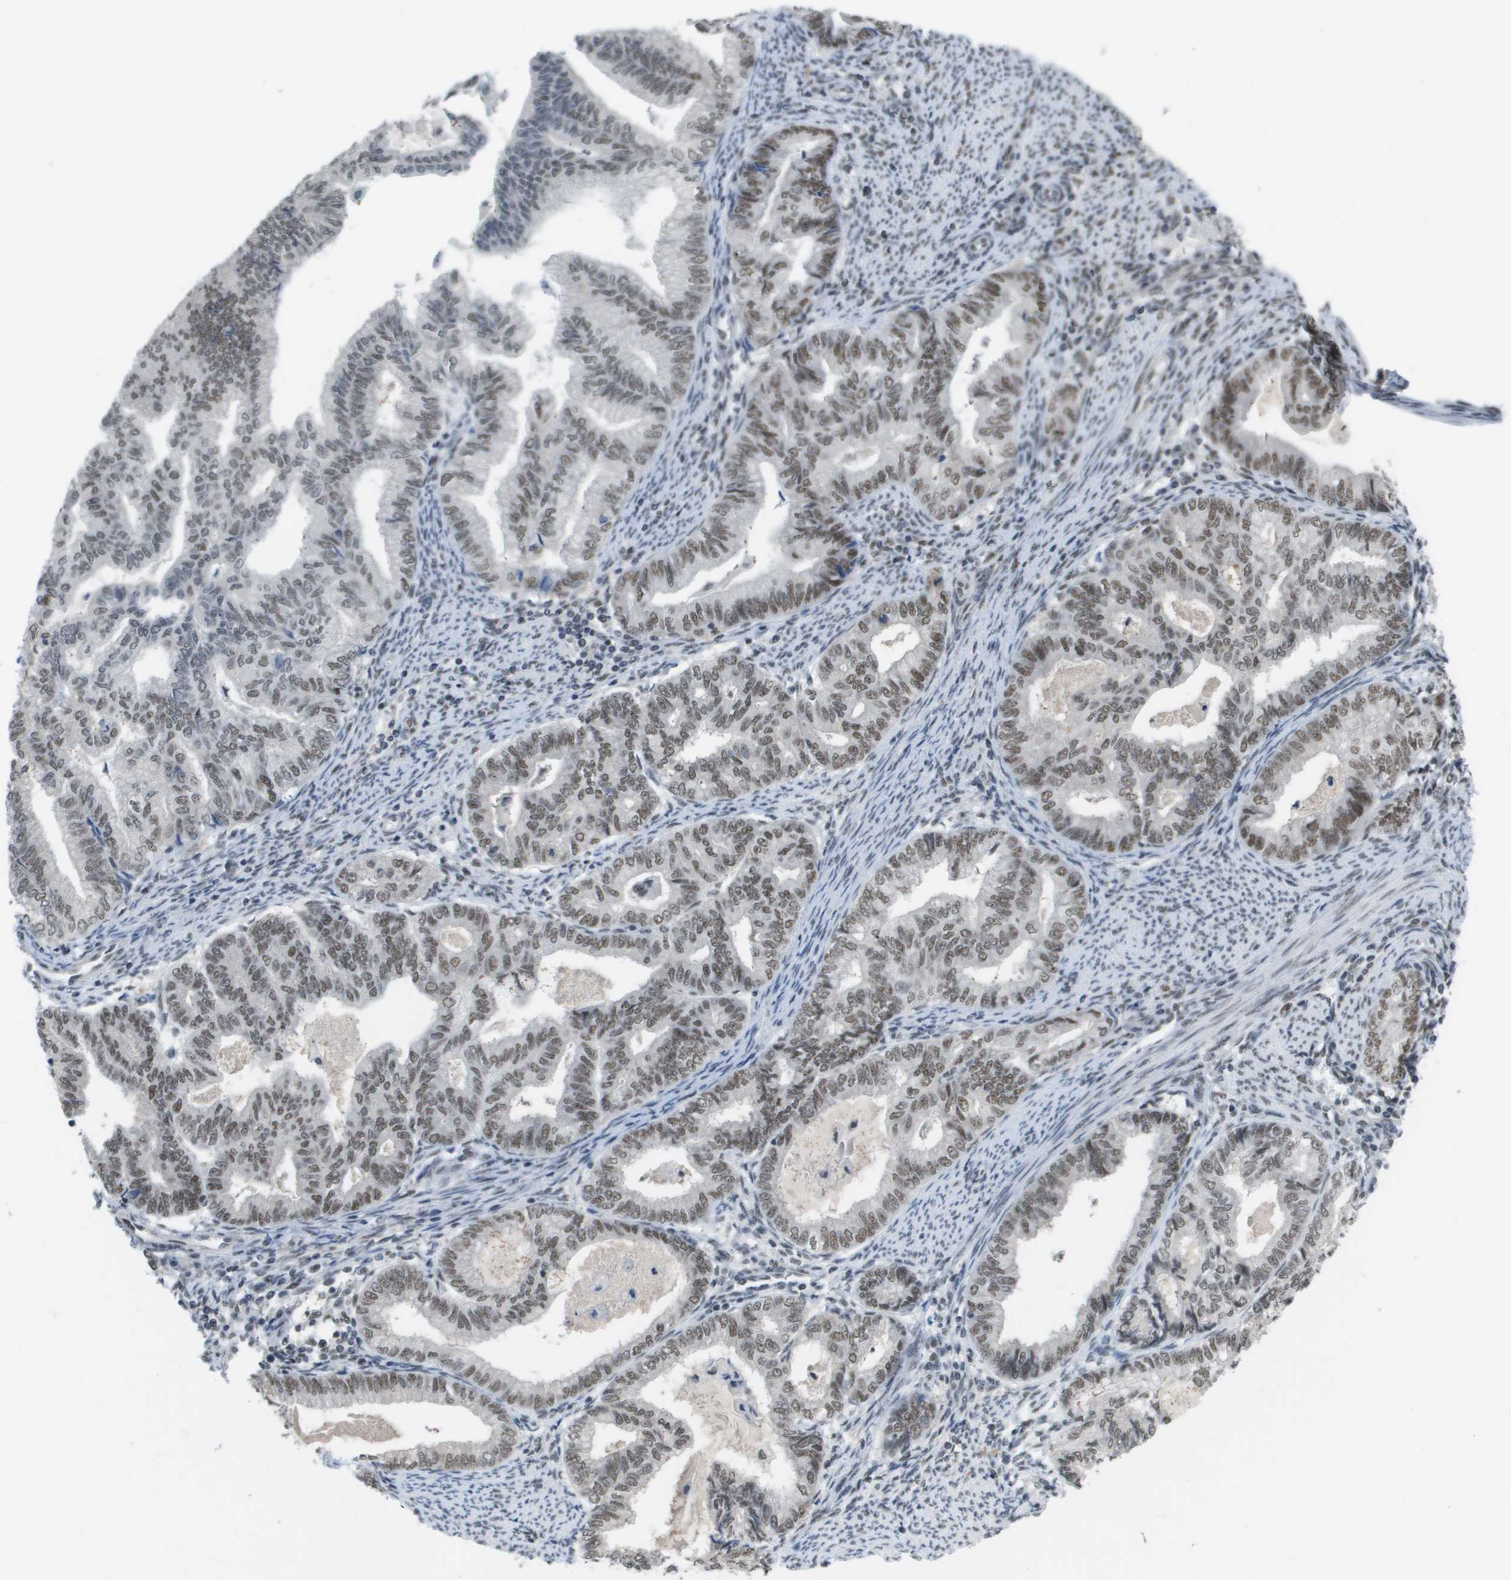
{"staining": {"intensity": "weak", "quantity": ">75%", "location": "nuclear"}, "tissue": "endometrial cancer", "cell_type": "Tumor cells", "image_type": "cancer", "snomed": [{"axis": "morphology", "description": "Adenocarcinoma, NOS"}, {"axis": "topography", "description": "Endometrium"}], "caption": "Approximately >75% of tumor cells in endometrial adenocarcinoma reveal weak nuclear protein staining as visualized by brown immunohistochemical staining.", "gene": "ISY1", "patient": {"sex": "female", "age": 79}}